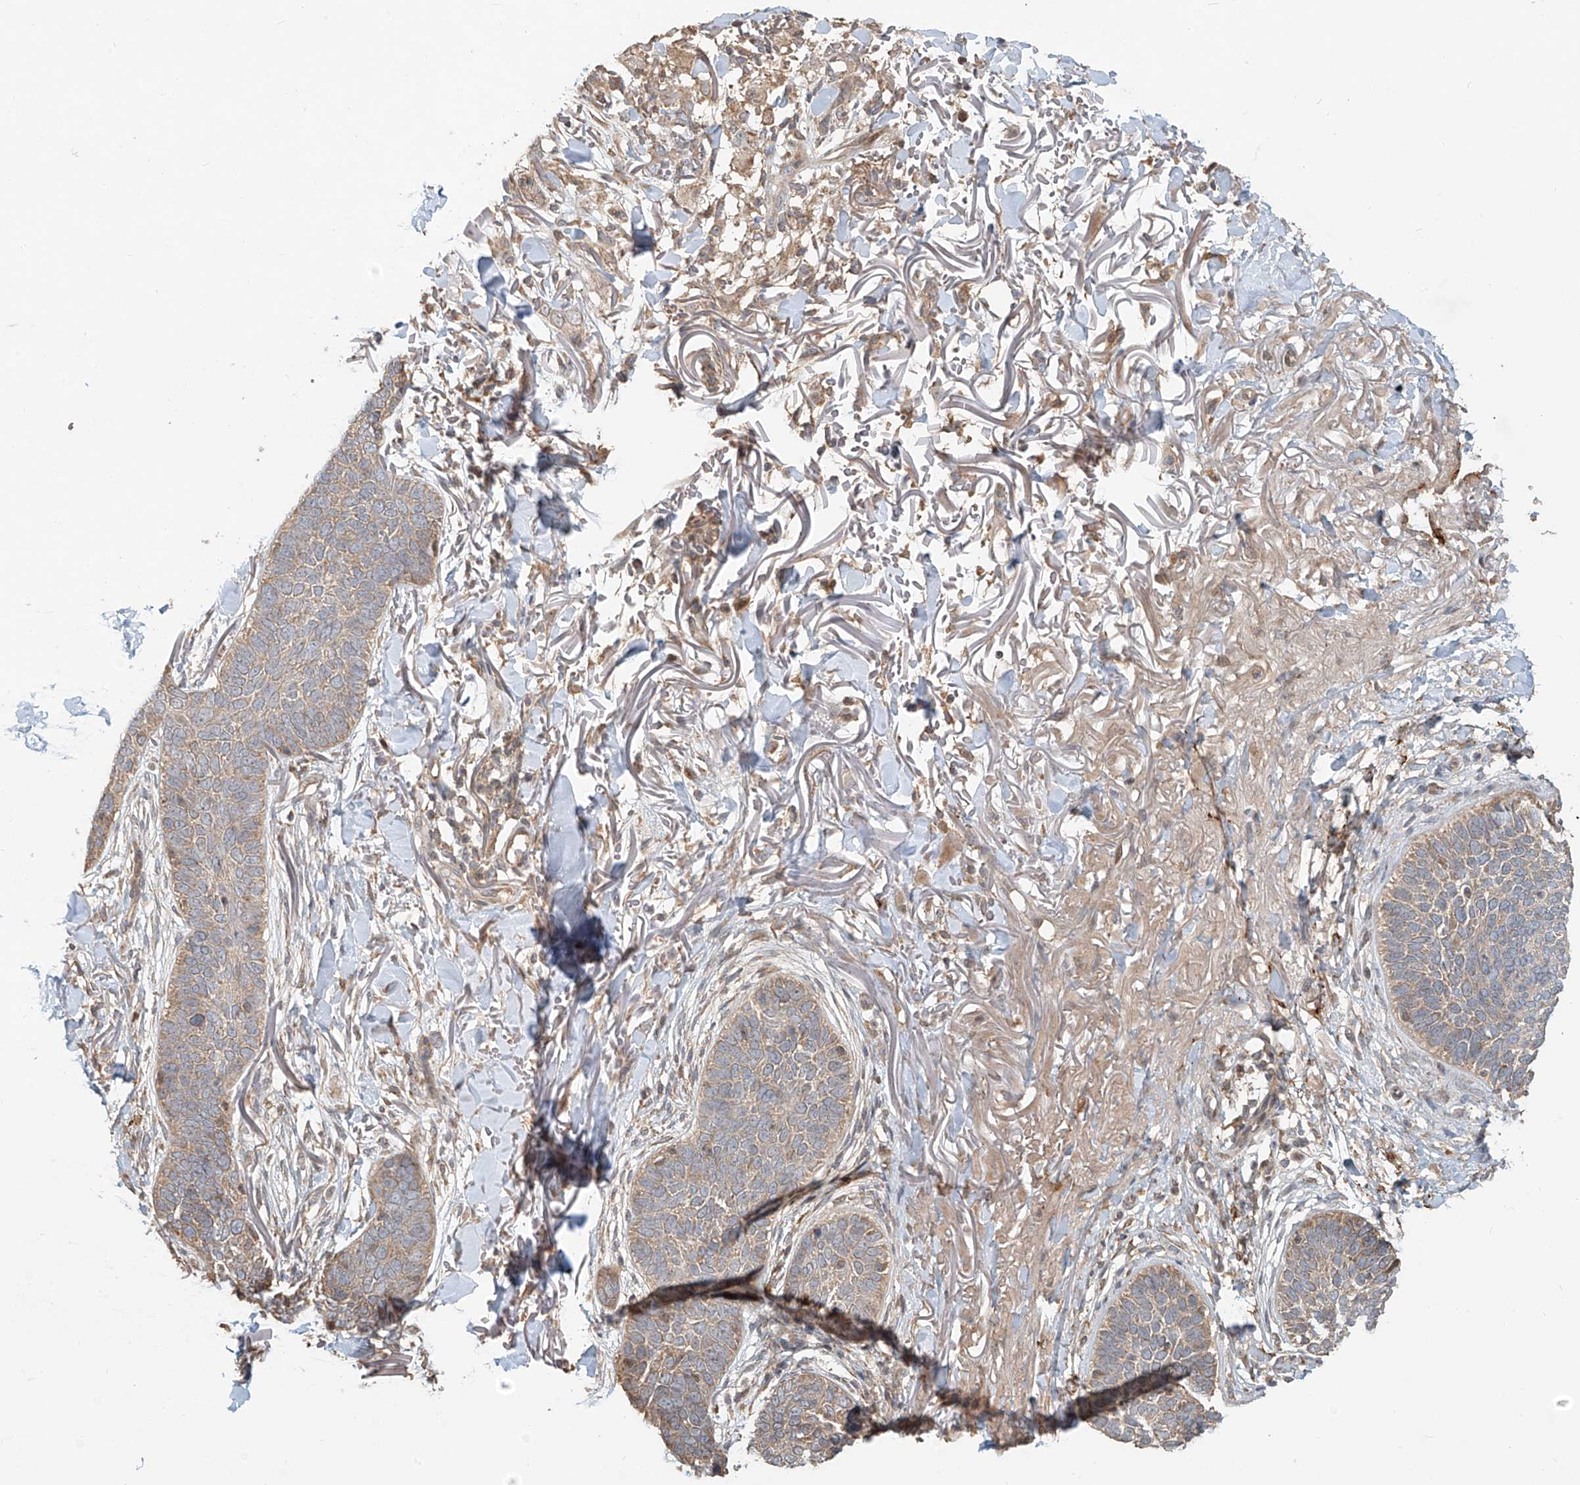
{"staining": {"intensity": "weak", "quantity": "<25%", "location": "cytoplasmic/membranous"}, "tissue": "skin cancer", "cell_type": "Tumor cells", "image_type": "cancer", "snomed": [{"axis": "morphology", "description": "Basal cell carcinoma"}, {"axis": "topography", "description": "Skin"}], "caption": "The photomicrograph exhibits no significant staining in tumor cells of skin basal cell carcinoma.", "gene": "TMEM61", "patient": {"sex": "male", "age": 85}}